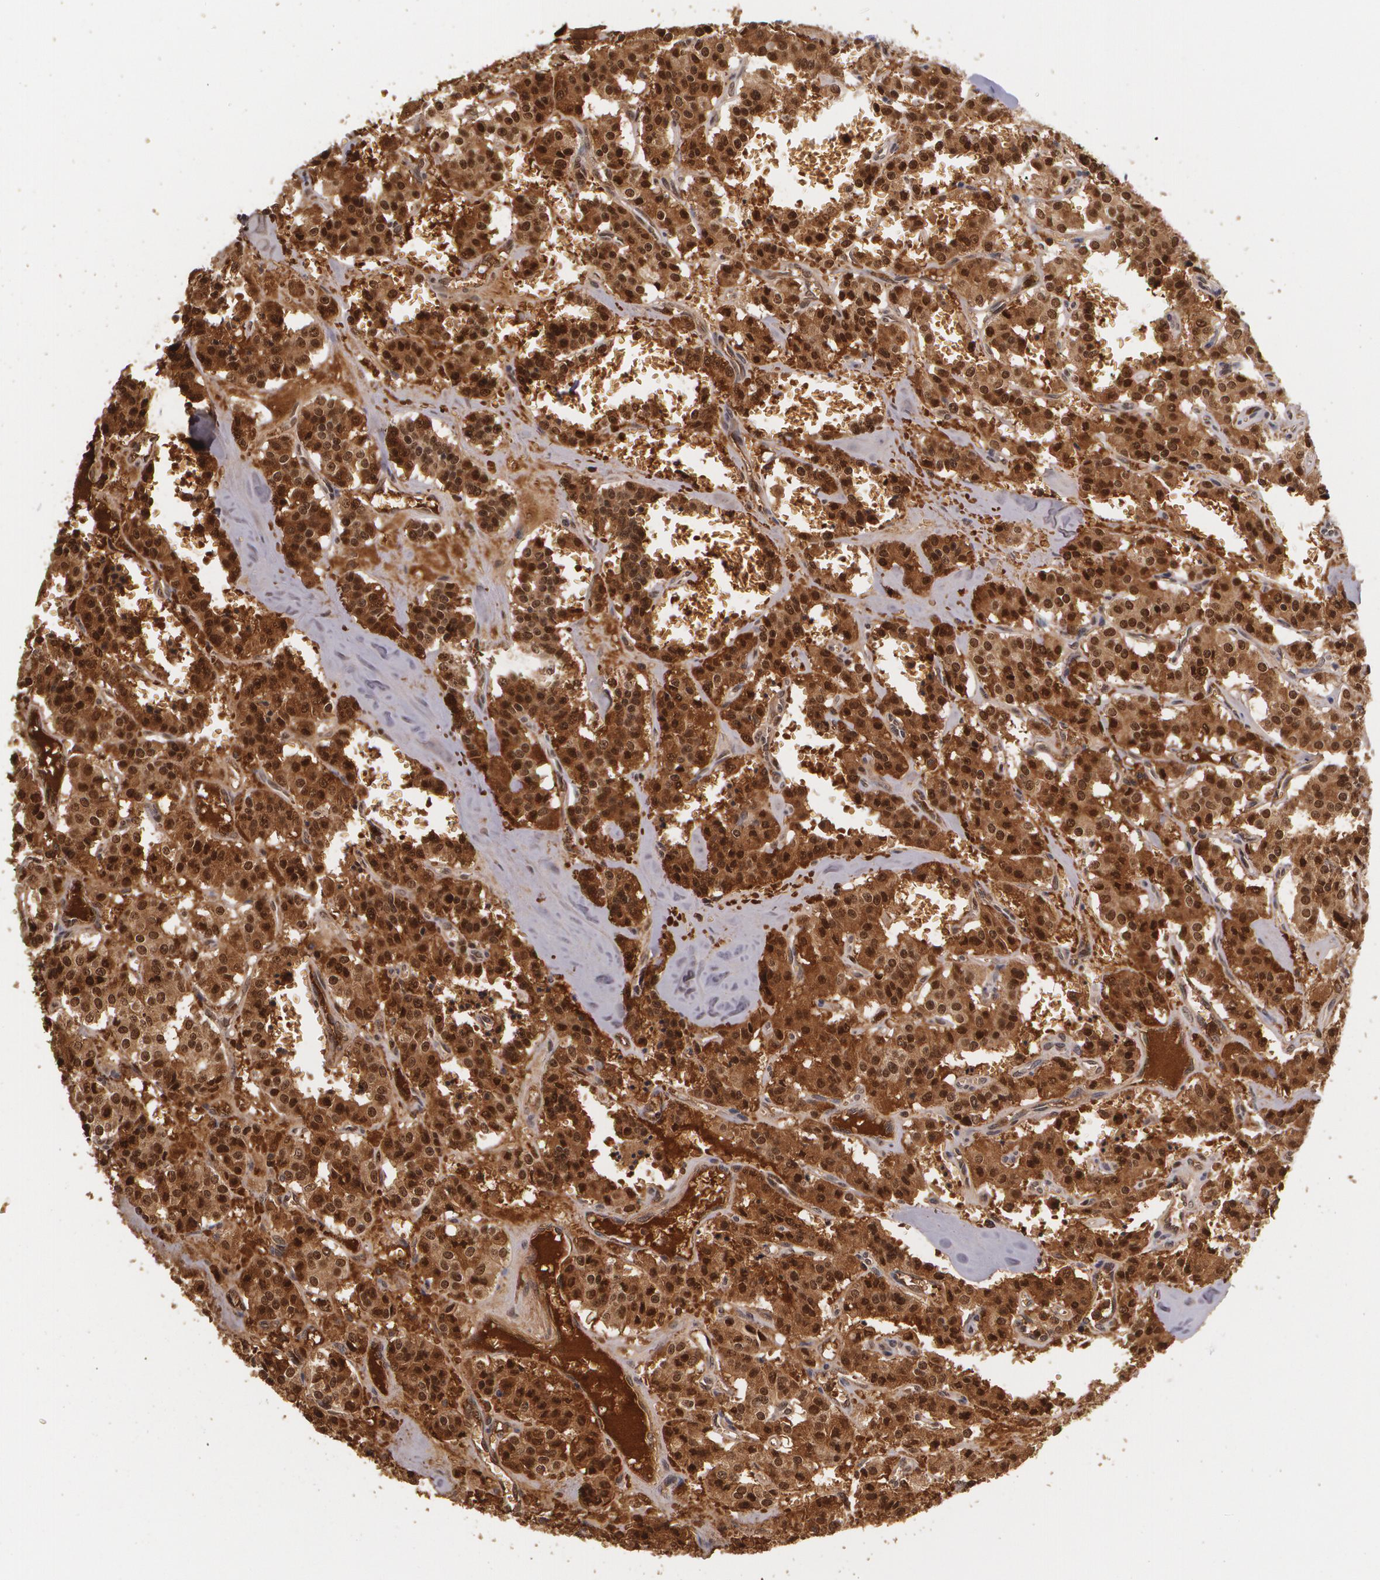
{"staining": {"intensity": "strong", "quantity": ">75%", "location": "cytoplasmic/membranous,nuclear"}, "tissue": "carcinoid", "cell_type": "Tumor cells", "image_type": "cancer", "snomed": [{"axis": "morphology", "description": "Carcinoid, malignant, NOS"}, {"axis": "topography", "description": "Bronchus"}], "caption": "Protein analysis of malignant carcinoid tissue displays strong cytoplasmic/membranous and nuclear staining in approximately >75% of tumor cells. (brown staining indicates protein expression, while blue staining denotes nuclei).", "gene": "PTS", "patient": {"sex": "male", "age": 55}}